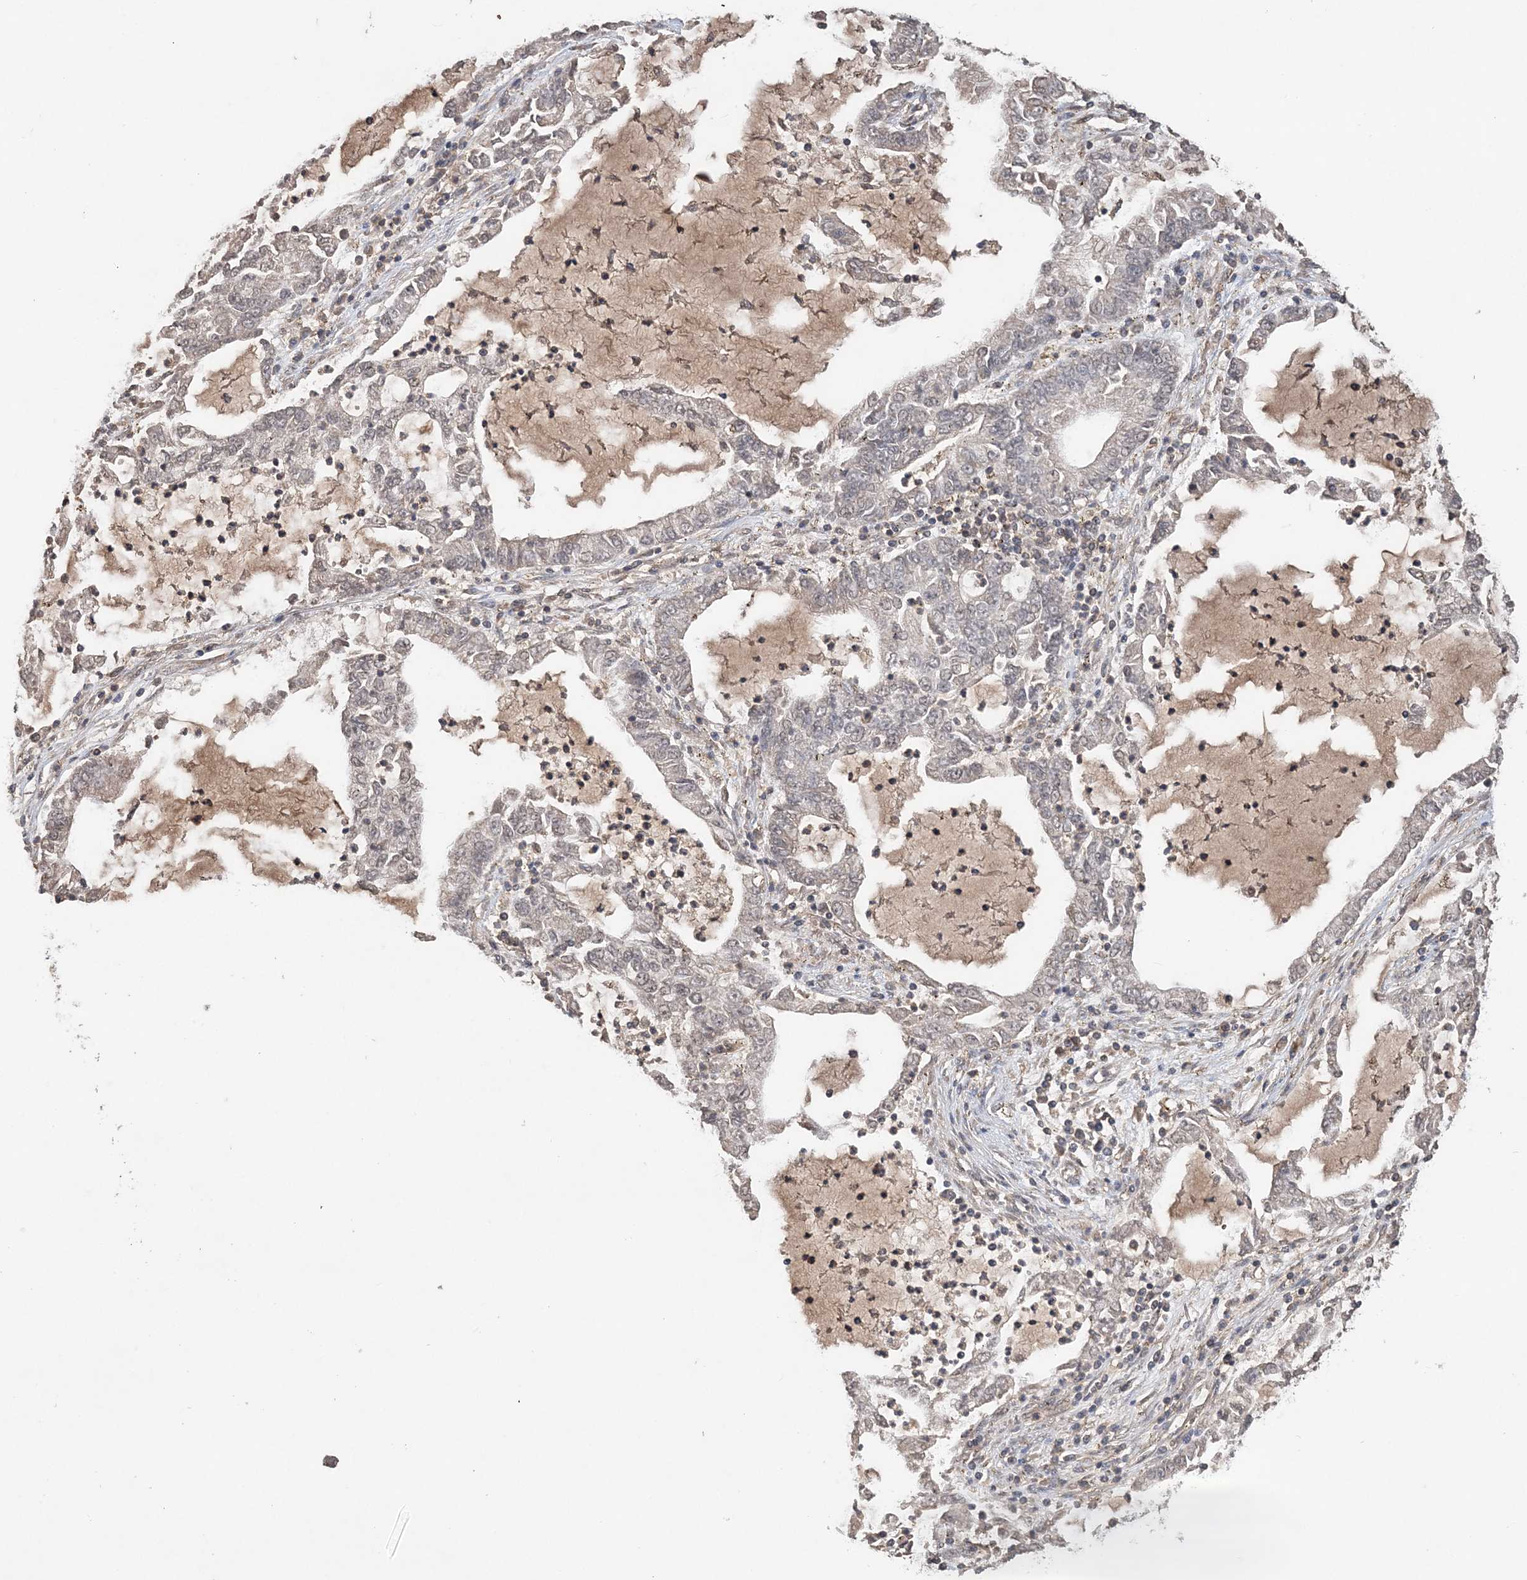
{"staining": {"intensity": "negative", "quantity": "none", "location": "none"}, "tissue": "lung cancer", "cell_type": "Tumor cells", "image_type": "cancer", "snomed": [{"axis": "morphology", "description": "Adenocarcinoma, NOS"}, {"axis": "topography", "description": "Lung"}], "caption": "This is an immunohistochemistry (IHC) image of lung cancer (adenocarcinoma). There is no expression in tumor cells.", "gene": "SYCP3", "patient": {"sex": "female", "age": 51}}